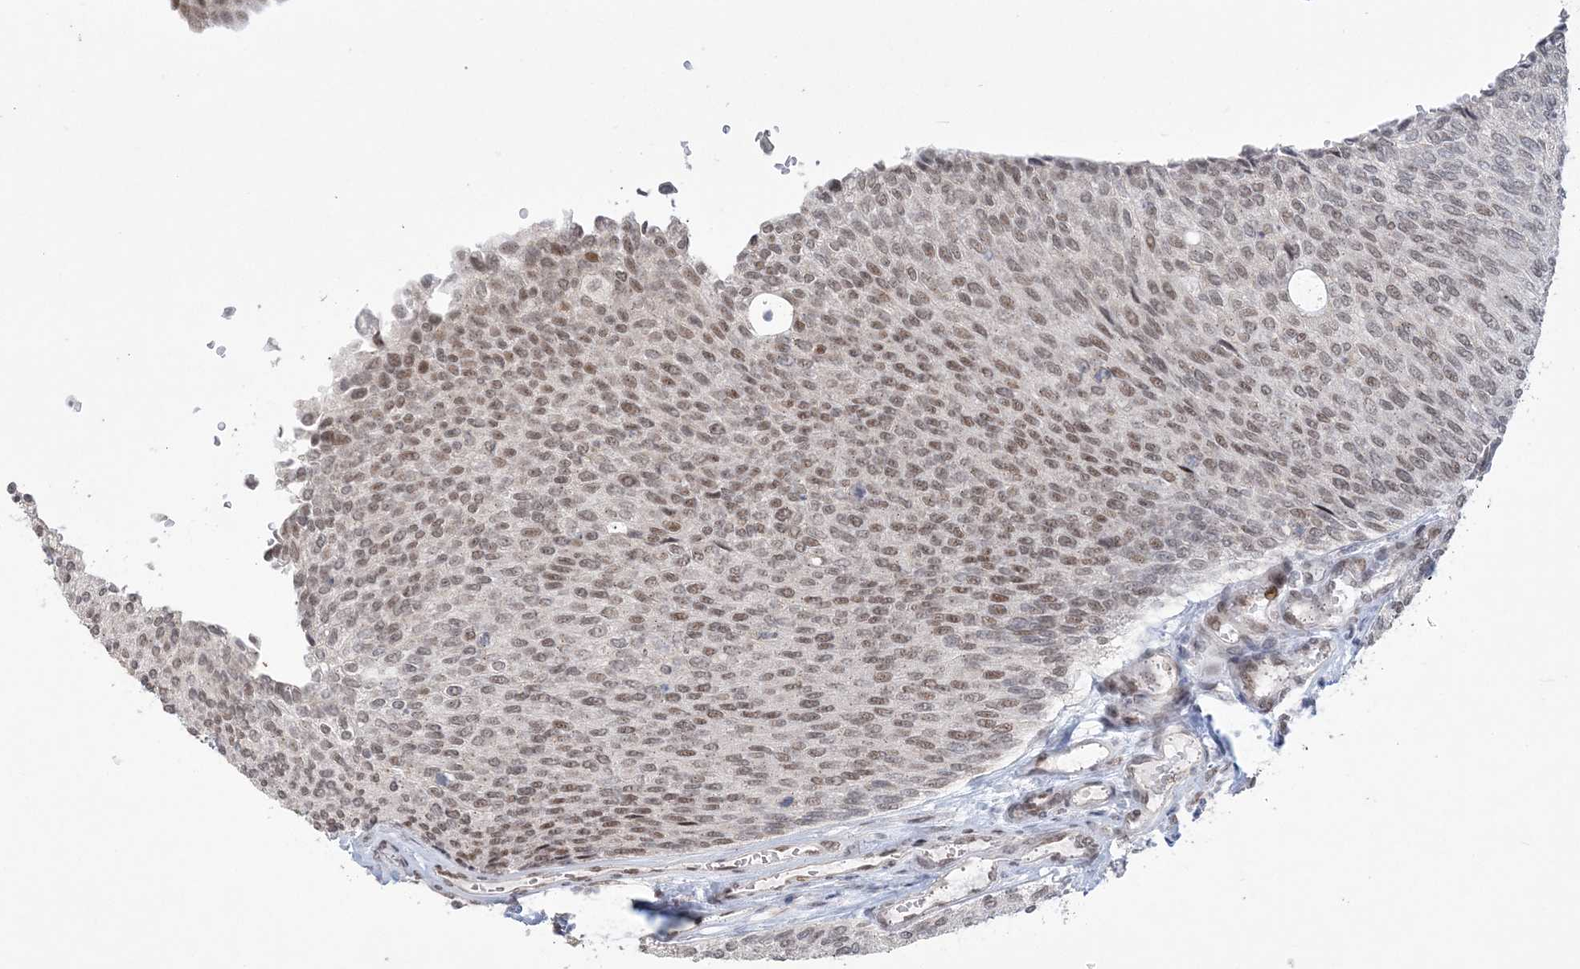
{"staining": {"intensity": "moderate", "quantity": "25%-75%", "location": "nuclear"}, "tissue": "urothelial cancer", "cell_type": "Tumor cells", "image_type": "cancer", "snomed": [{"axis": "morphology", "description": "Urothelial carcinoma, Low grade"}, {"axis": "topography", "description": "Urinary bladder"}], "caption": "Urothelial cancer was stained to show a protein in brown. There is medium levels of moderate nuclear staining in approximately 25%-75% of tumor cells.", "gene": "WAC", "patient": {"sex": "female", "age": 79}}